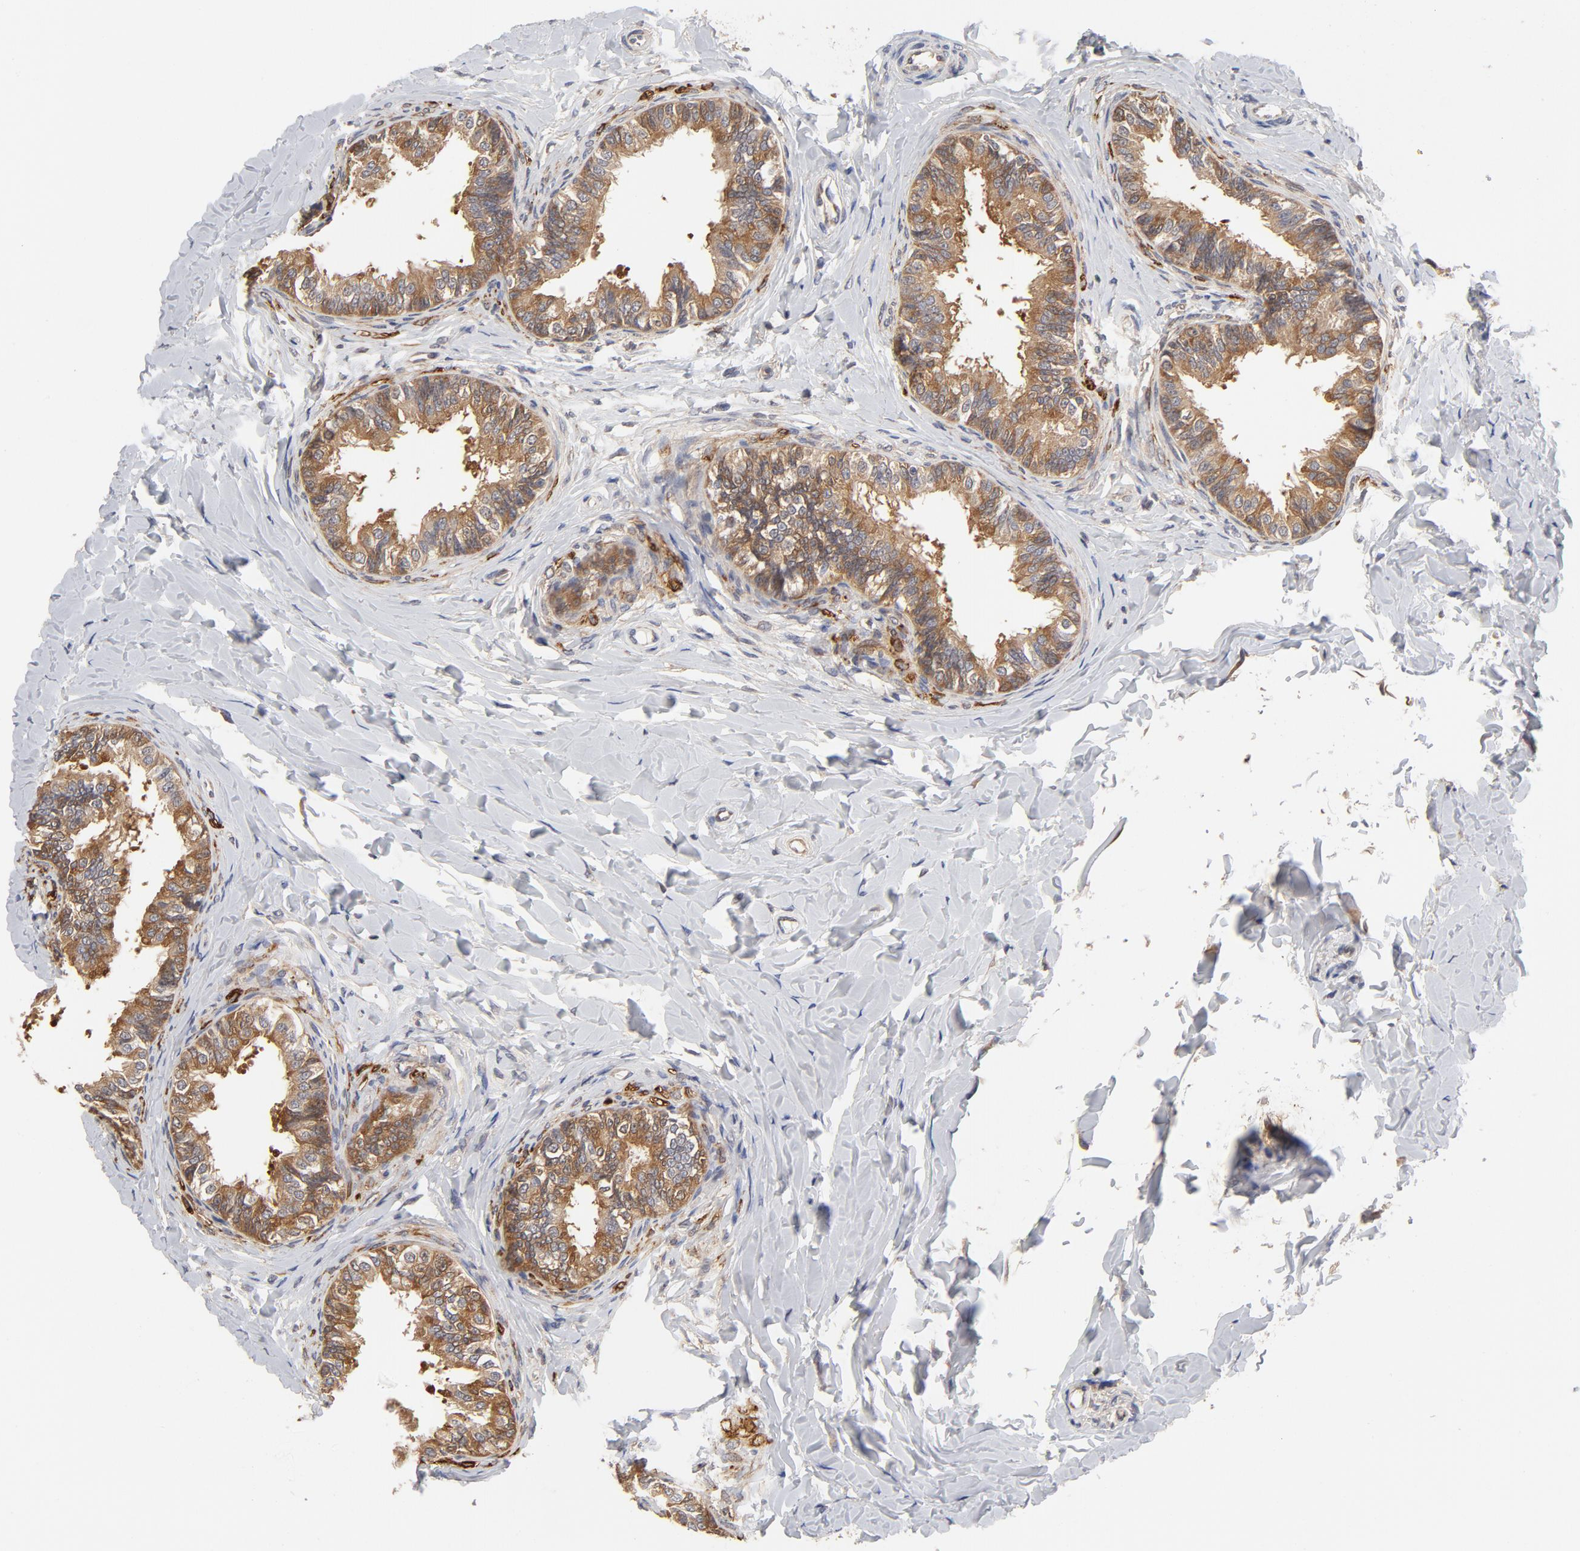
{"staining": {"intensity": "moderate", "quantity": ">75%", "location": "cytoplasmic/membranous"}, "tissue": "epididymis", "cell_type": "Glandular cells", "image_type": "normal", "snomed": [{"axis": "morphology", "description": "Normal tissue, NOS"}, {"axis": "topography", "description": "Epididymis"}], "caption": "Immunohistochemistry of benign epididymis displays medium levels of moderate cytoplasmic/membranous staining in approximately >75% of glandular cells. (DAB IHC with brightfield microscopy, high magnification).", "gene": "ASMTL", "patient": {"sex": "male", "age": 26}}